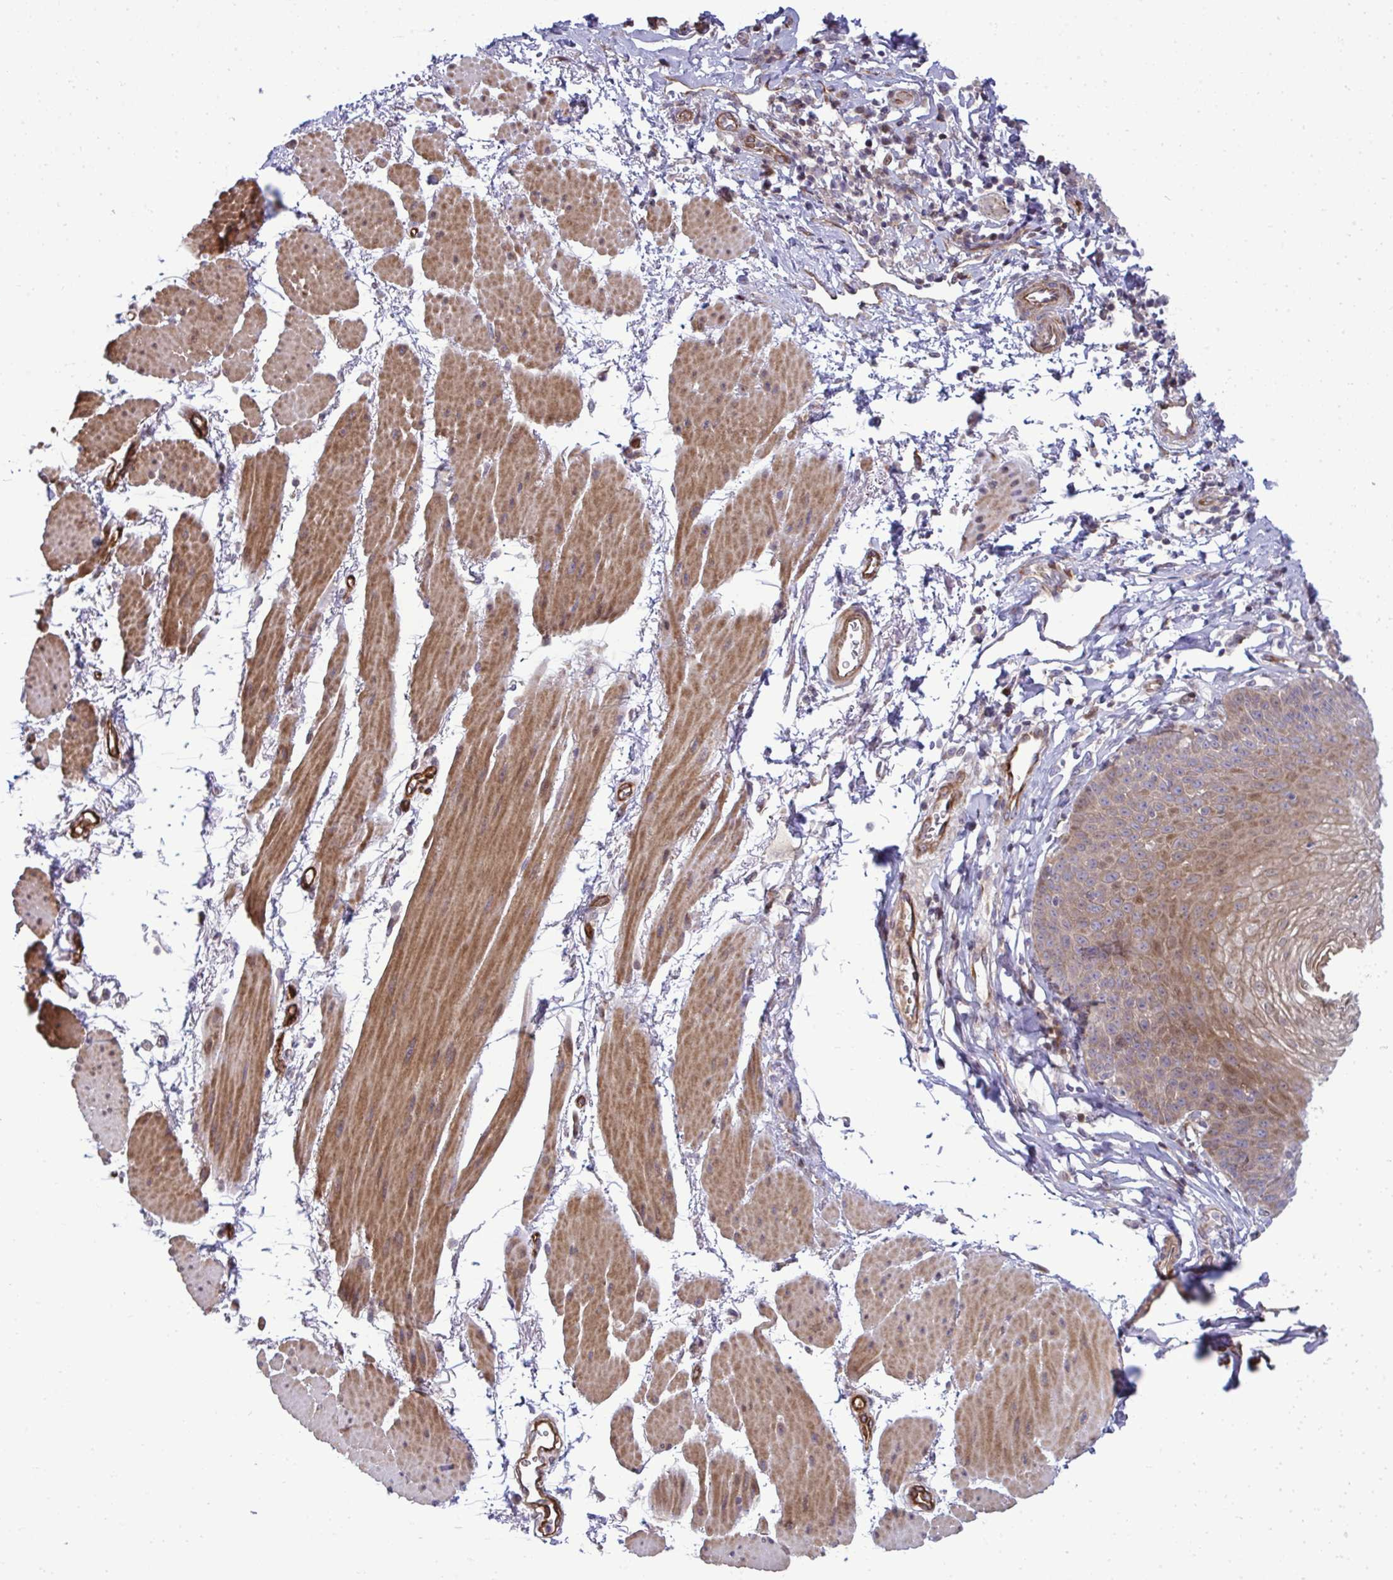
{"staining": {"intensity": "moderate", "quantity": ">75%", "location": "cytoplasmic/membranous,nuclear"}, "tissue": "esophagus", "cell_type": "Squamous epithelial cells", "image_type": "normal", "snomed": [{"axis": "morphology", "description": "Normal tissue, NOS"}, {"axis": "topography", "description": "Esophagus"}], "caption": "An IHC histopathology image of unremarkable tissue is shown. Protein staining in brown highlights moderate cytoplasmic/membranous,nuclear positivity in esophagus within squamous epithelial cells. The staining was performed using DAB (3,3'-diaminobenzidine) to visualize the protein expression in brown, while the nuclei were stained in blue with hematoxylin (Magnification: 20x).", "gene": "ZSCAN9", "patient": {"sex": "female", "age": 81}}